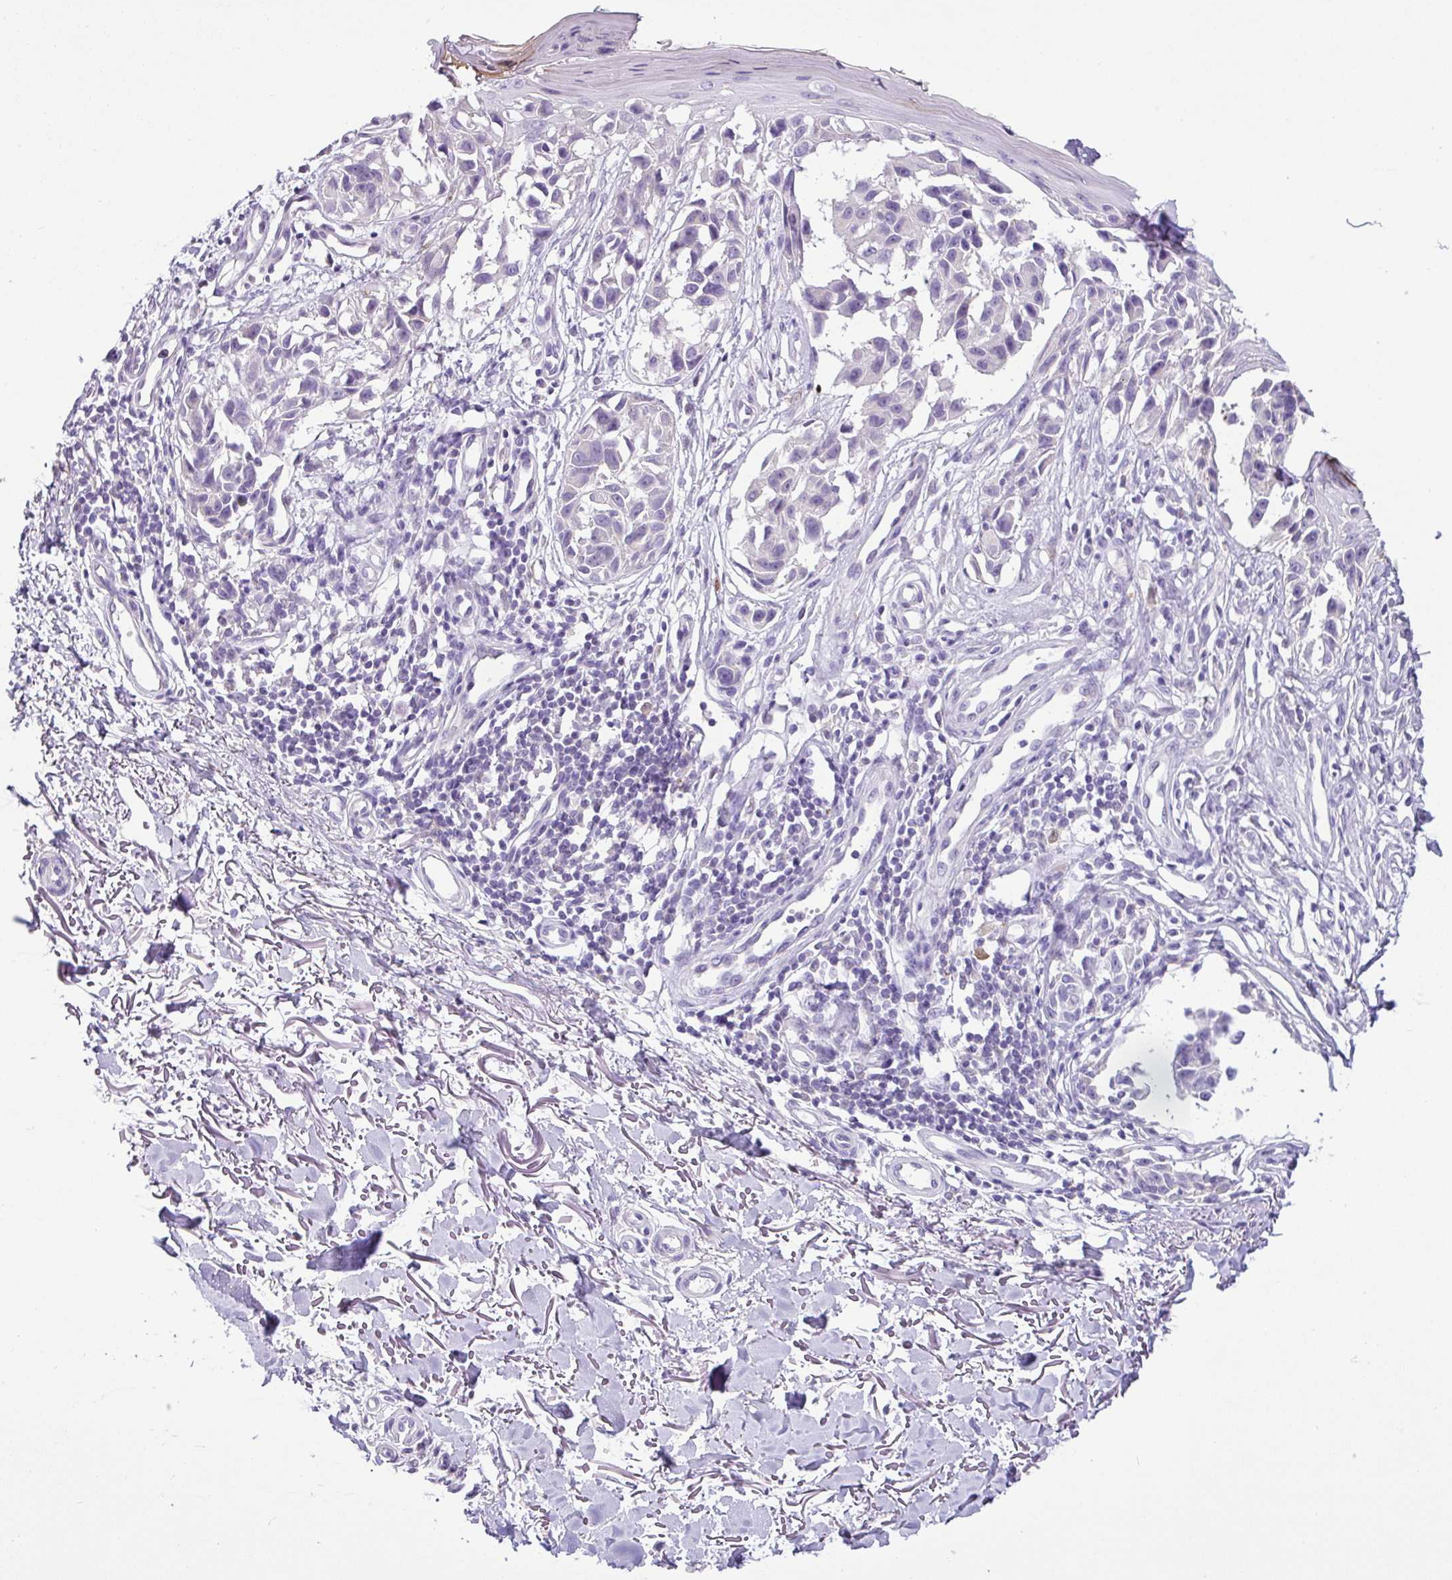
{"staining": {"intensity": "negative", "quantity": "none", "location": "none"}, "tissue": "melanoma", "cell_type": "Tumor cells", "image_type": "cancer", "snomed": [{"axis": "morphology", "description": "Malignant melanoma, NOS"}, {"axis": "topography", "description": "Skin"}], "caption": "Tumor cells show no significant staining in malignant melanoma. (Brightfield microscopy of DAB IHC at high magnification).", "gene": "HMCN2", "patient": {"sex": "male", "age": 73}}